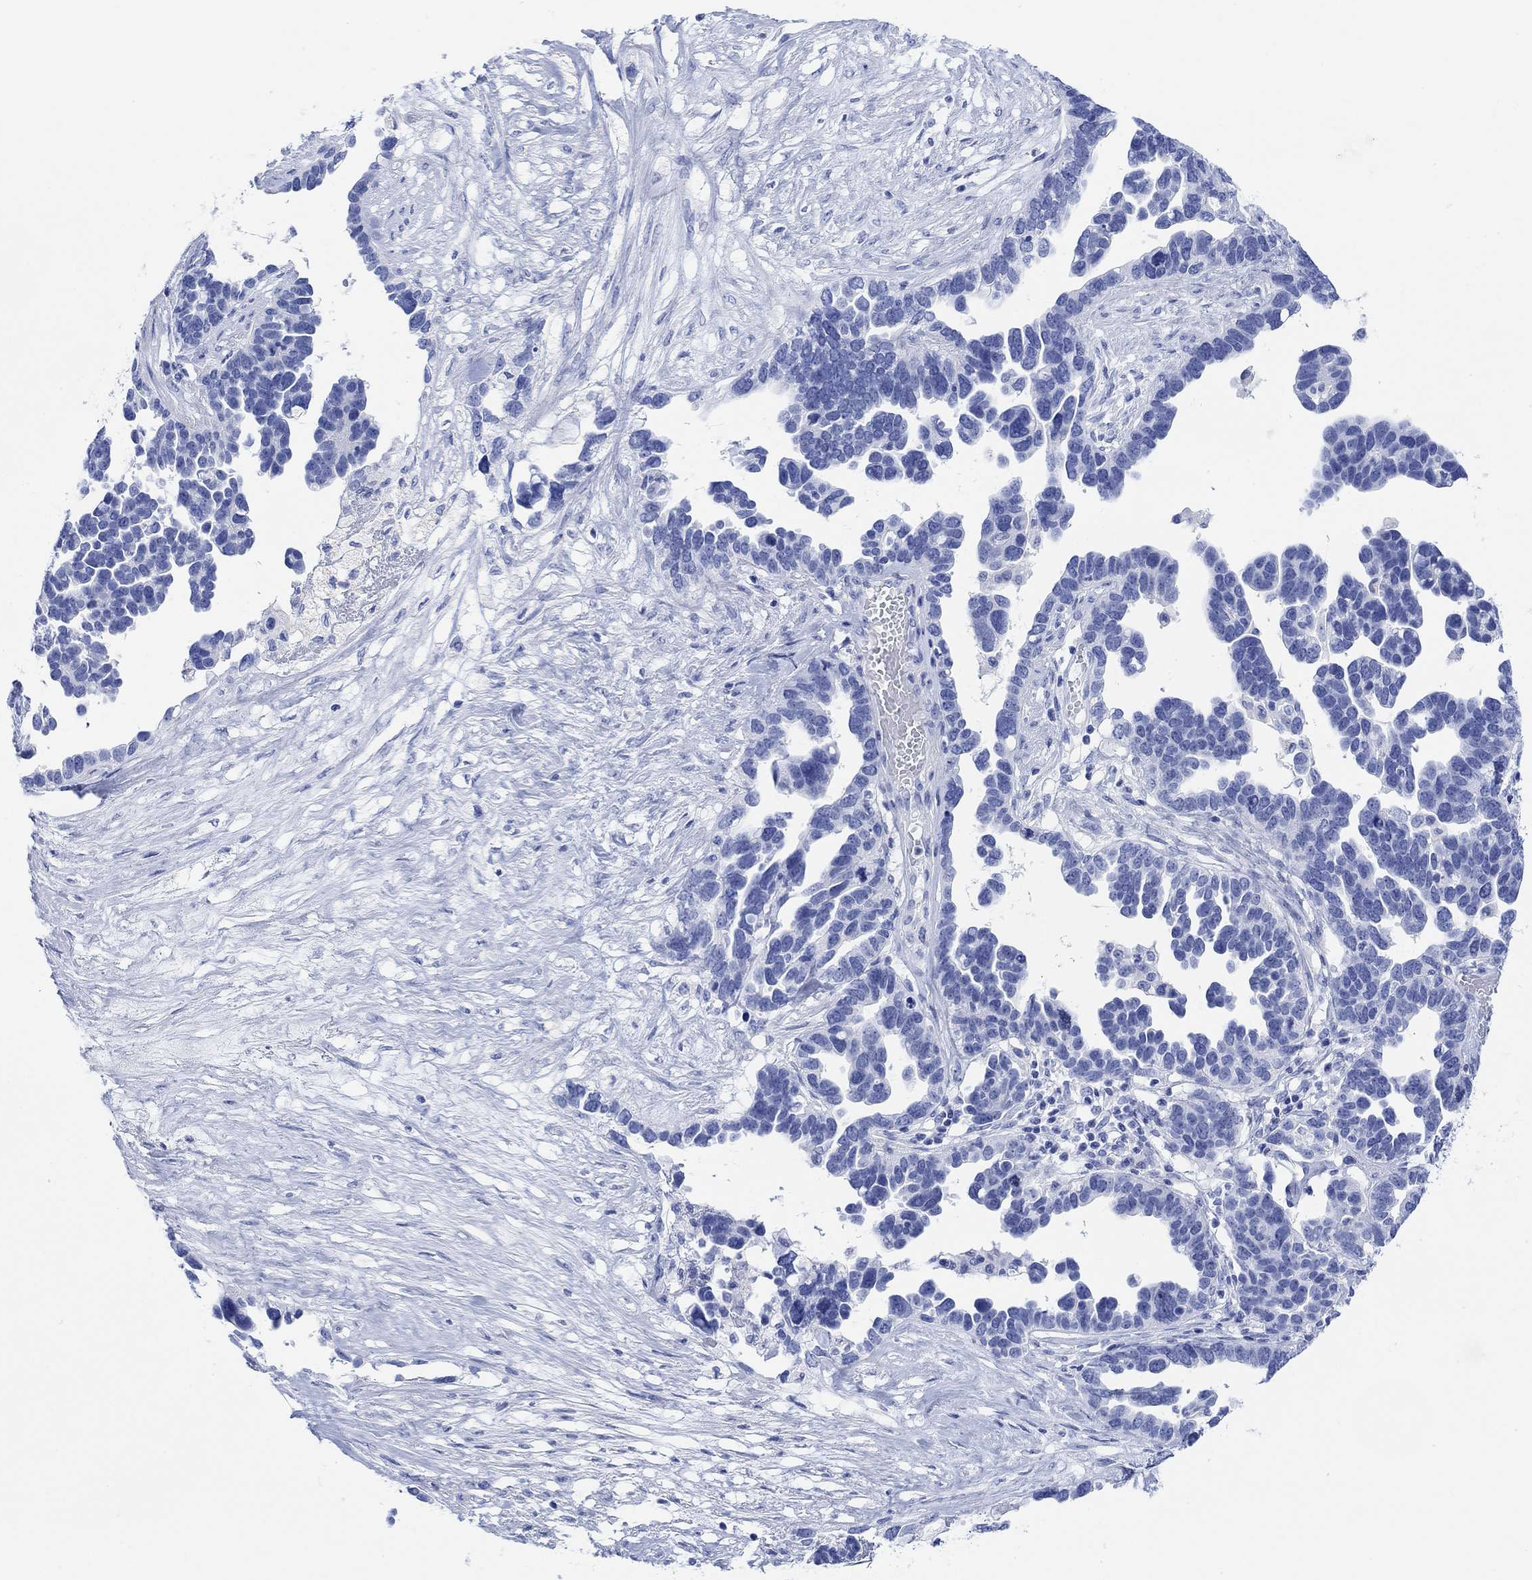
{"staining": {"intensity": "negative", "quantity": "none", "location": "none"}, "tissue": "ovarian cancer", "cell_type": "Tumor cells", "image_type": "cancer", "snomed": [{"axis": "morphology", "description": "Cystadenocarcinoma, serous, NOS"}, {"axis": "topography", "description": "Ovary"}], "caption": "Immunohistochemical staining of ovarian serous cystadenocarcinoma exhibits no significant expression in tumor cells.", "gene": "ANKRD33", "patient": {"sex": "female", "age": 54}}